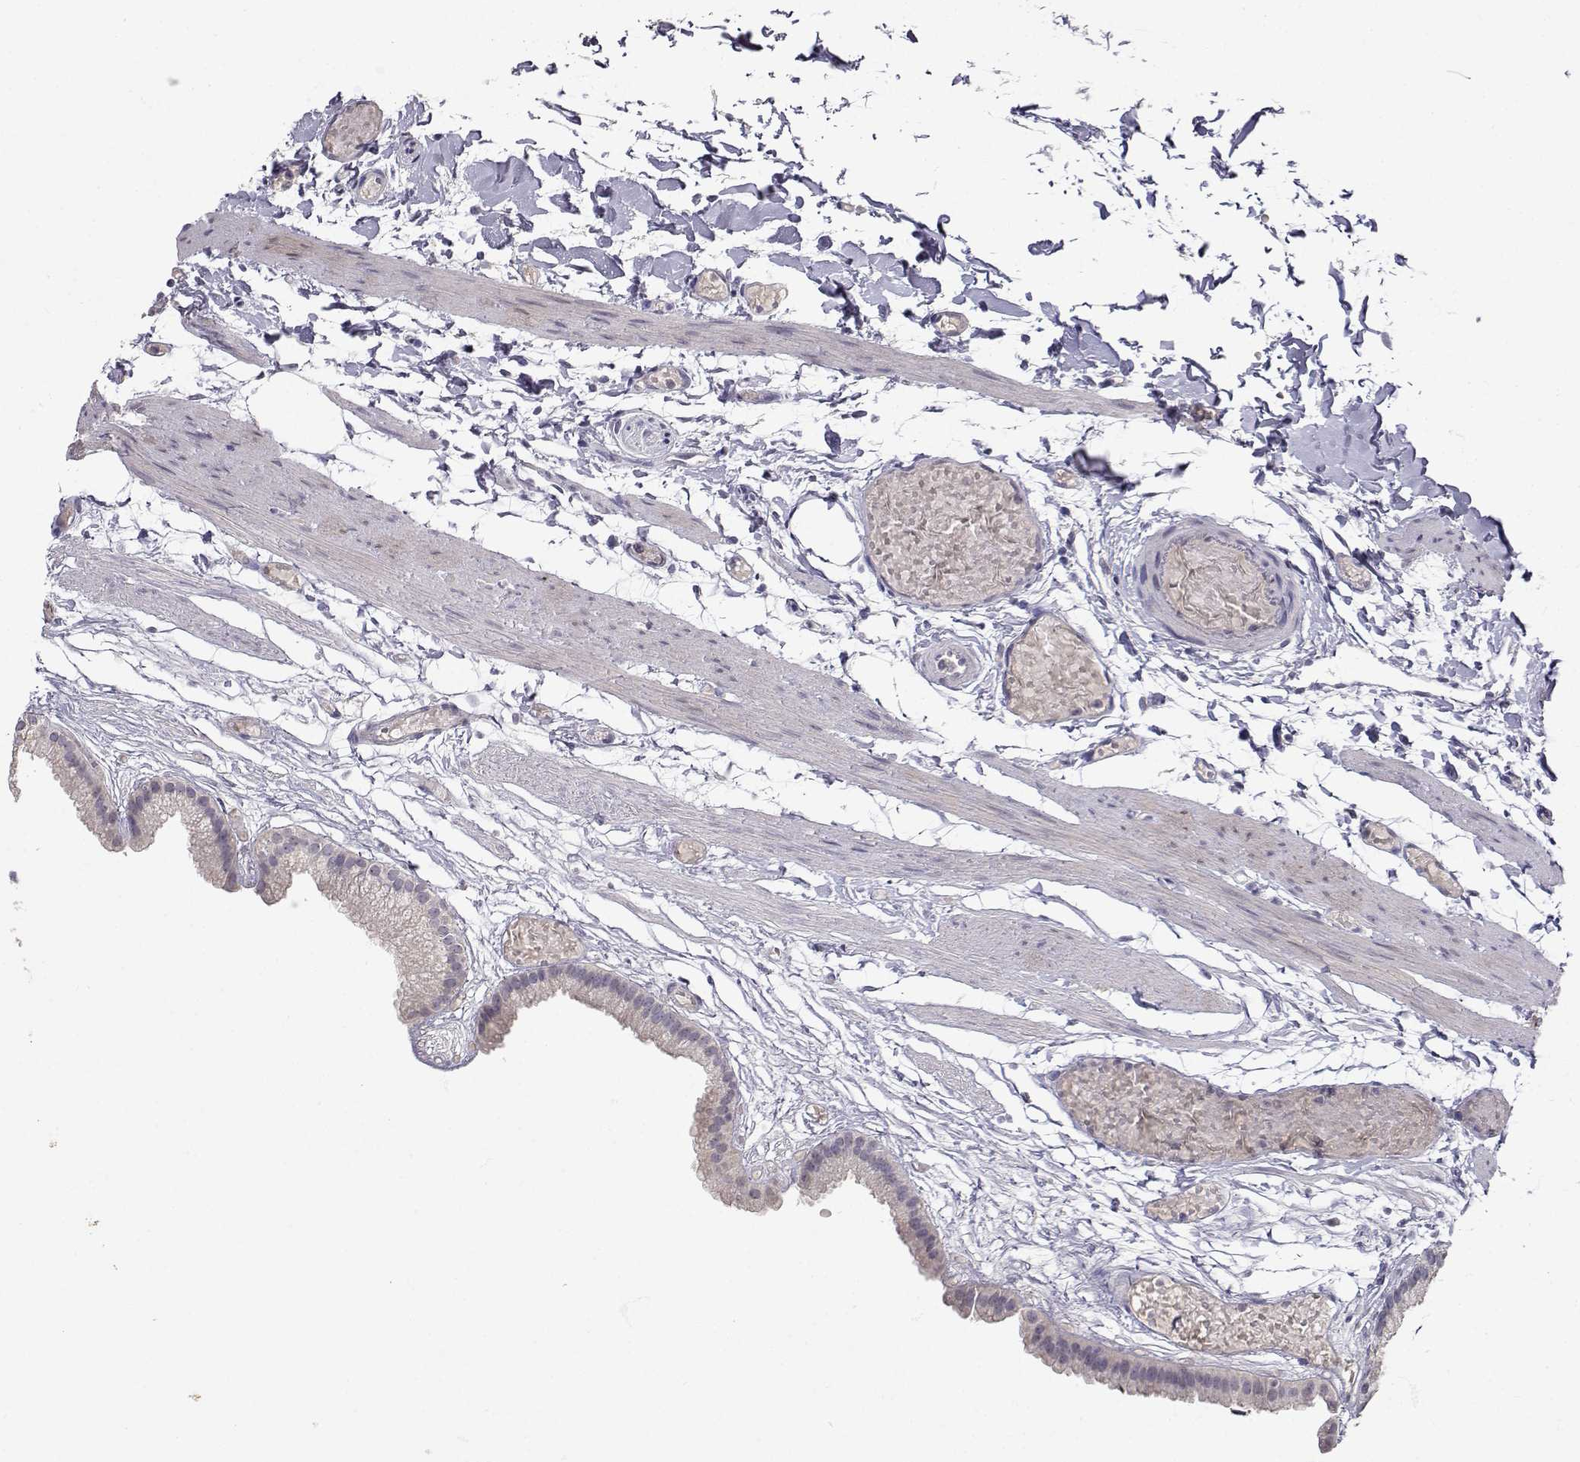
{"staining": {"intensity": "negative", "quantity": "none", "location": "none"}, "tissue": "gallbladder", "cell_type": "Glandular cells", "image_type": "normal", "snomed": [{"axis": "morphology", "description": "Normal tissue, NOS"}, {"axis": "topography", "description": "Gallbladder"}], "caption": "Glandular cells show no significant staining in unremarkable gallbladder. The staining was performed using DAB to visualize the protein expression in brown, while the nuclei were stained in blue with hematoxylin (Magnification: 20x).", "gene": "SLC6A3", "patient": {"sex": "female", "age": 45}}